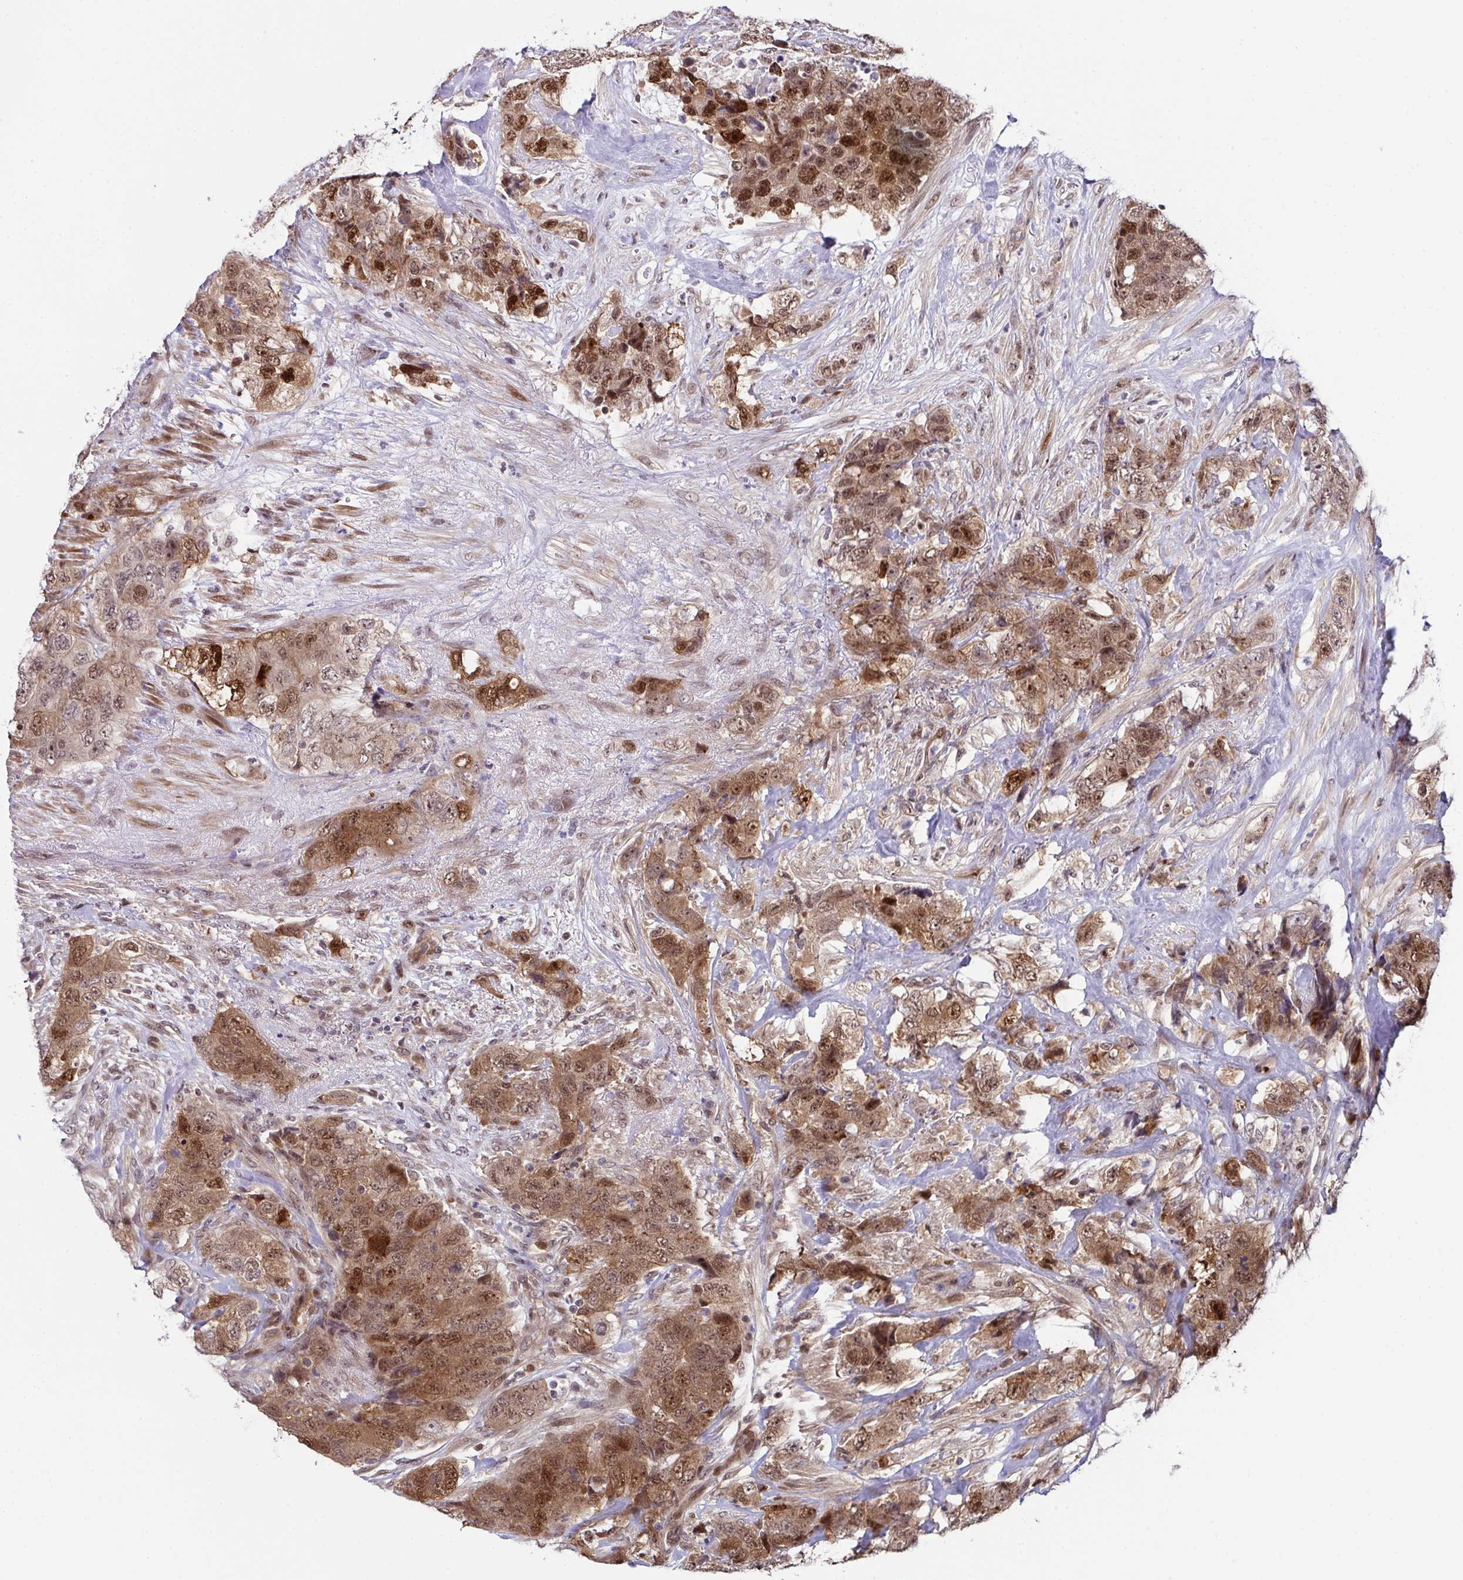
{"staining": {"intensity": "moderate", "quantity": ">75%", "location": "cytoplasmic/membranous,nuclear"}, "tissue": "urothelial cancer", "cell_type": "Tumor cells", "image_type": "cancer", "snomed": [{"axis": "morphology", "description": "Urothelial carcinoma, High grade"}, {"axis": "topography", "description": "Urinary bladder"}], "caption": "A micrograph showing moderate cytoplasmic/membranous and nuclear staining in approximately >75% of tumor cells in urothelial cancer, as visualized by brown immunohistochemical staining.", "gene": "DNAJB1", "patient": {"sex": "female", "age": 78}}